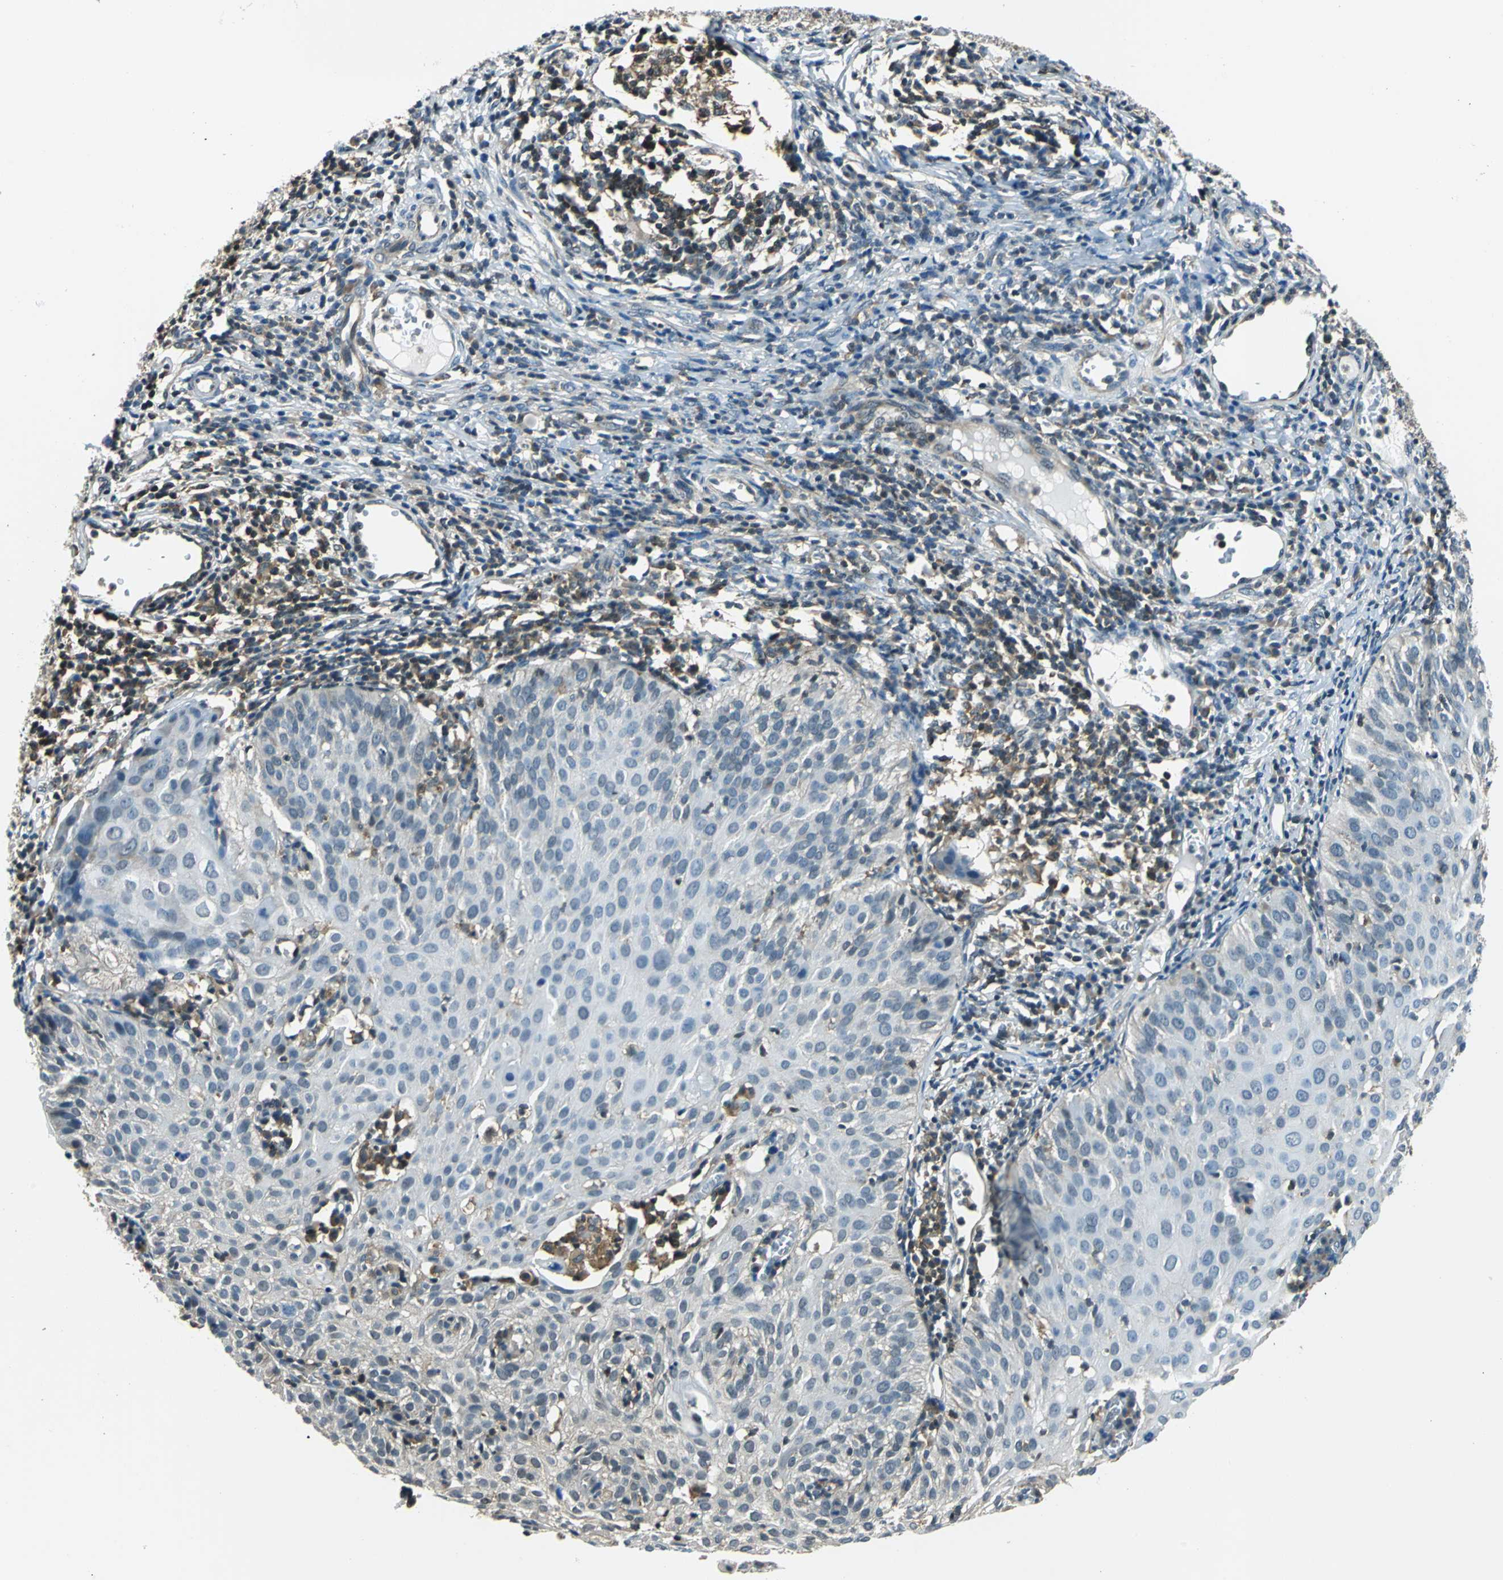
{"staining": {"intensity": "negative", "quantity": "none", "location": "none"}, "tissue": "cervical cancer", "cell_type": "Tumor cells", "image_type": "cancer", "snomed": [{"axis": "morphology", "description": "Squamous cell carcinoma, NOS"}, {"axis": "topography", "description": "Cervix"}], "caption": "Protein analysis of squamous cell carcinoma (cervical) exhibits no significant expression in tumor cells.", "gene": "ARPC3", "patient": {"sex": "female", "age": 38}}